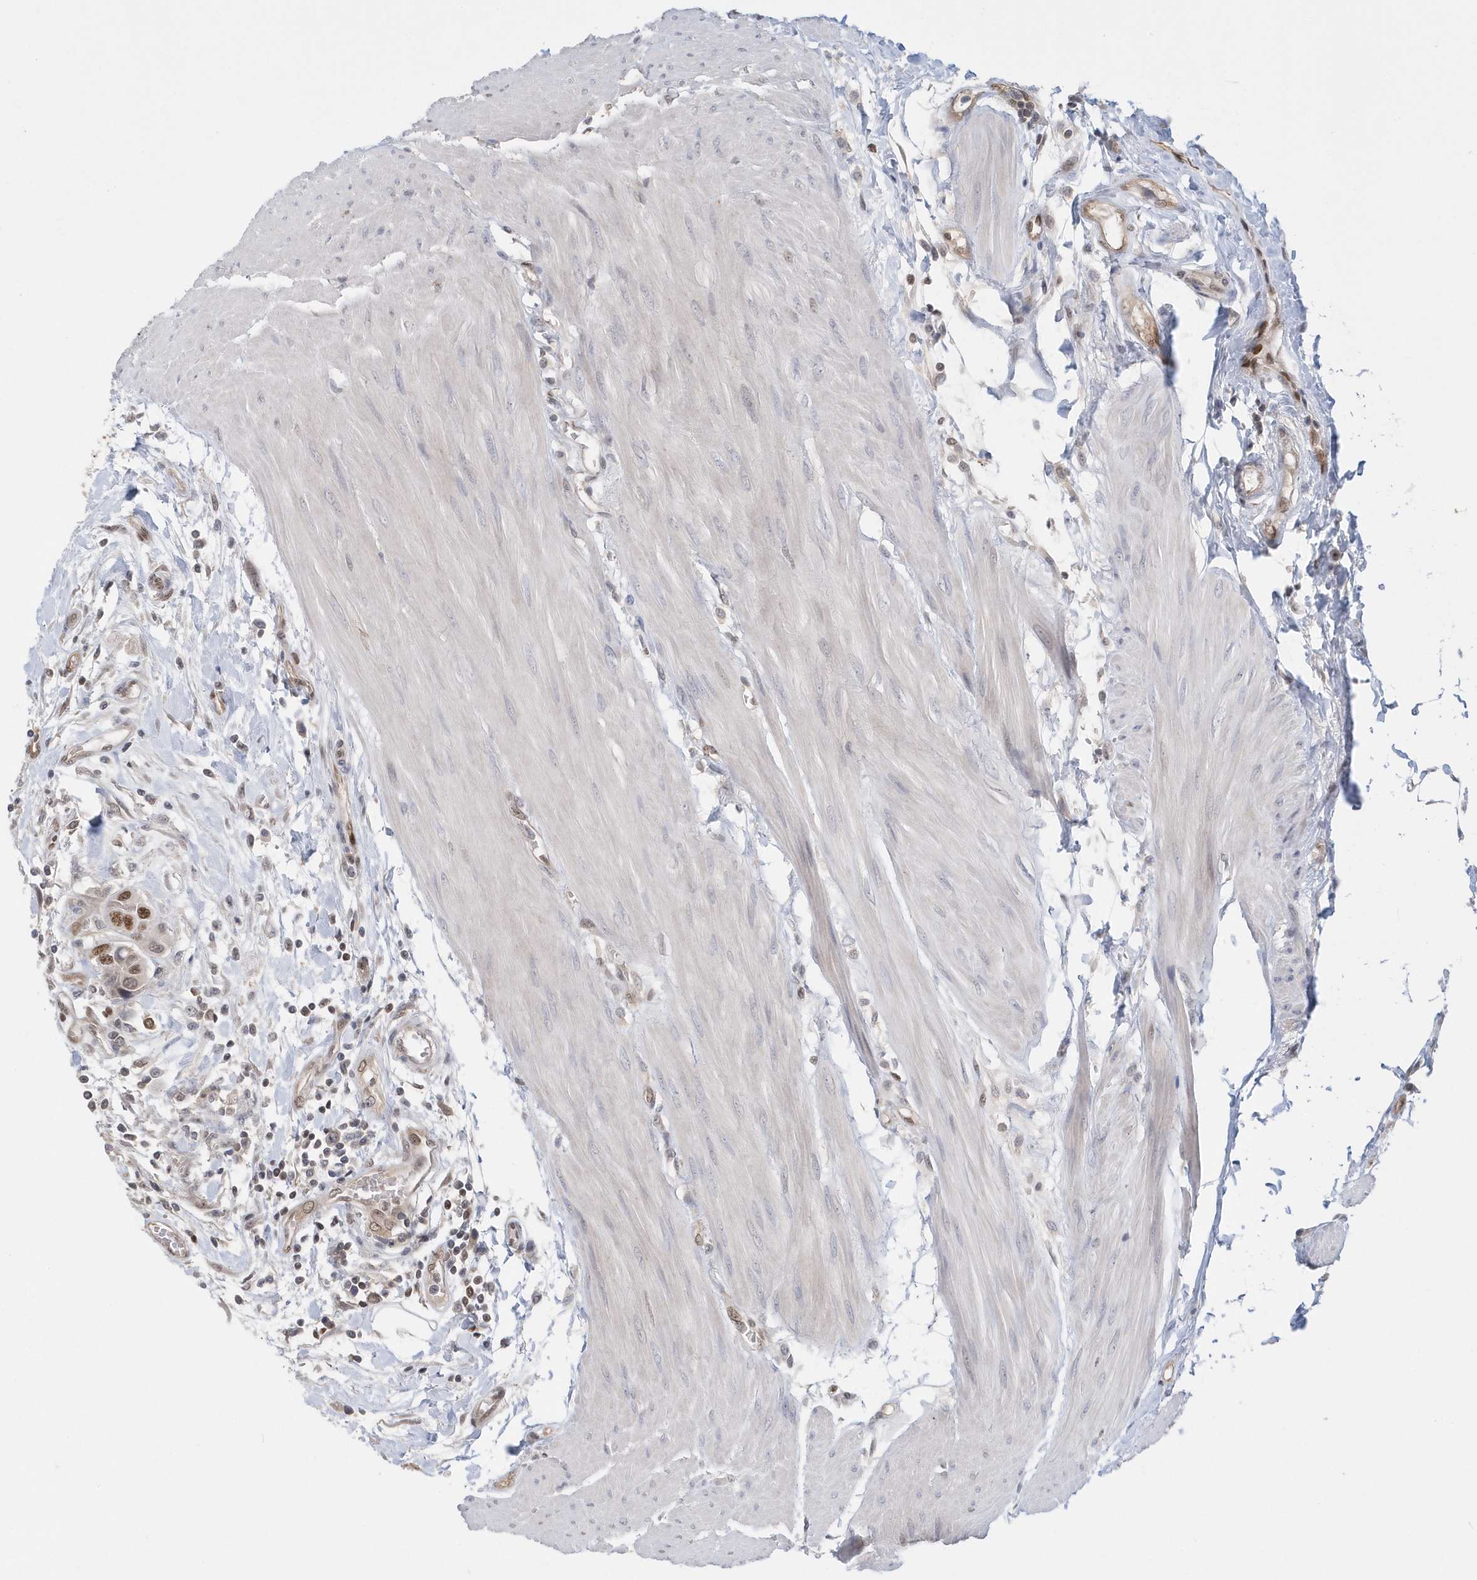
{"staining": {"intensity": "moderate", "quantity": "25%-75%", "location": "nuclear"}, "tissue": "urothelial cancer", "cell_type": "Tumor cells", "image_type": "cancer", "snomed": [{"axis": "morphology", "description": "Urothelial carcinoma, High grade"}, {"axis": "topography", "description": "Urinary bladder"}], "caption": "High-magnification brightfield microscopy of urothelial carcinoma (high-grade) stained with DAB (3,3'-diaminobenzidine) (brown) and counterstained with hematoxylin (blue). tumor cells exhibit moderate nuclear staining is identified in approximately25%-75% of cells.", "gene": "SUMO2", "patient": {"sex": "male", "age": 50}}